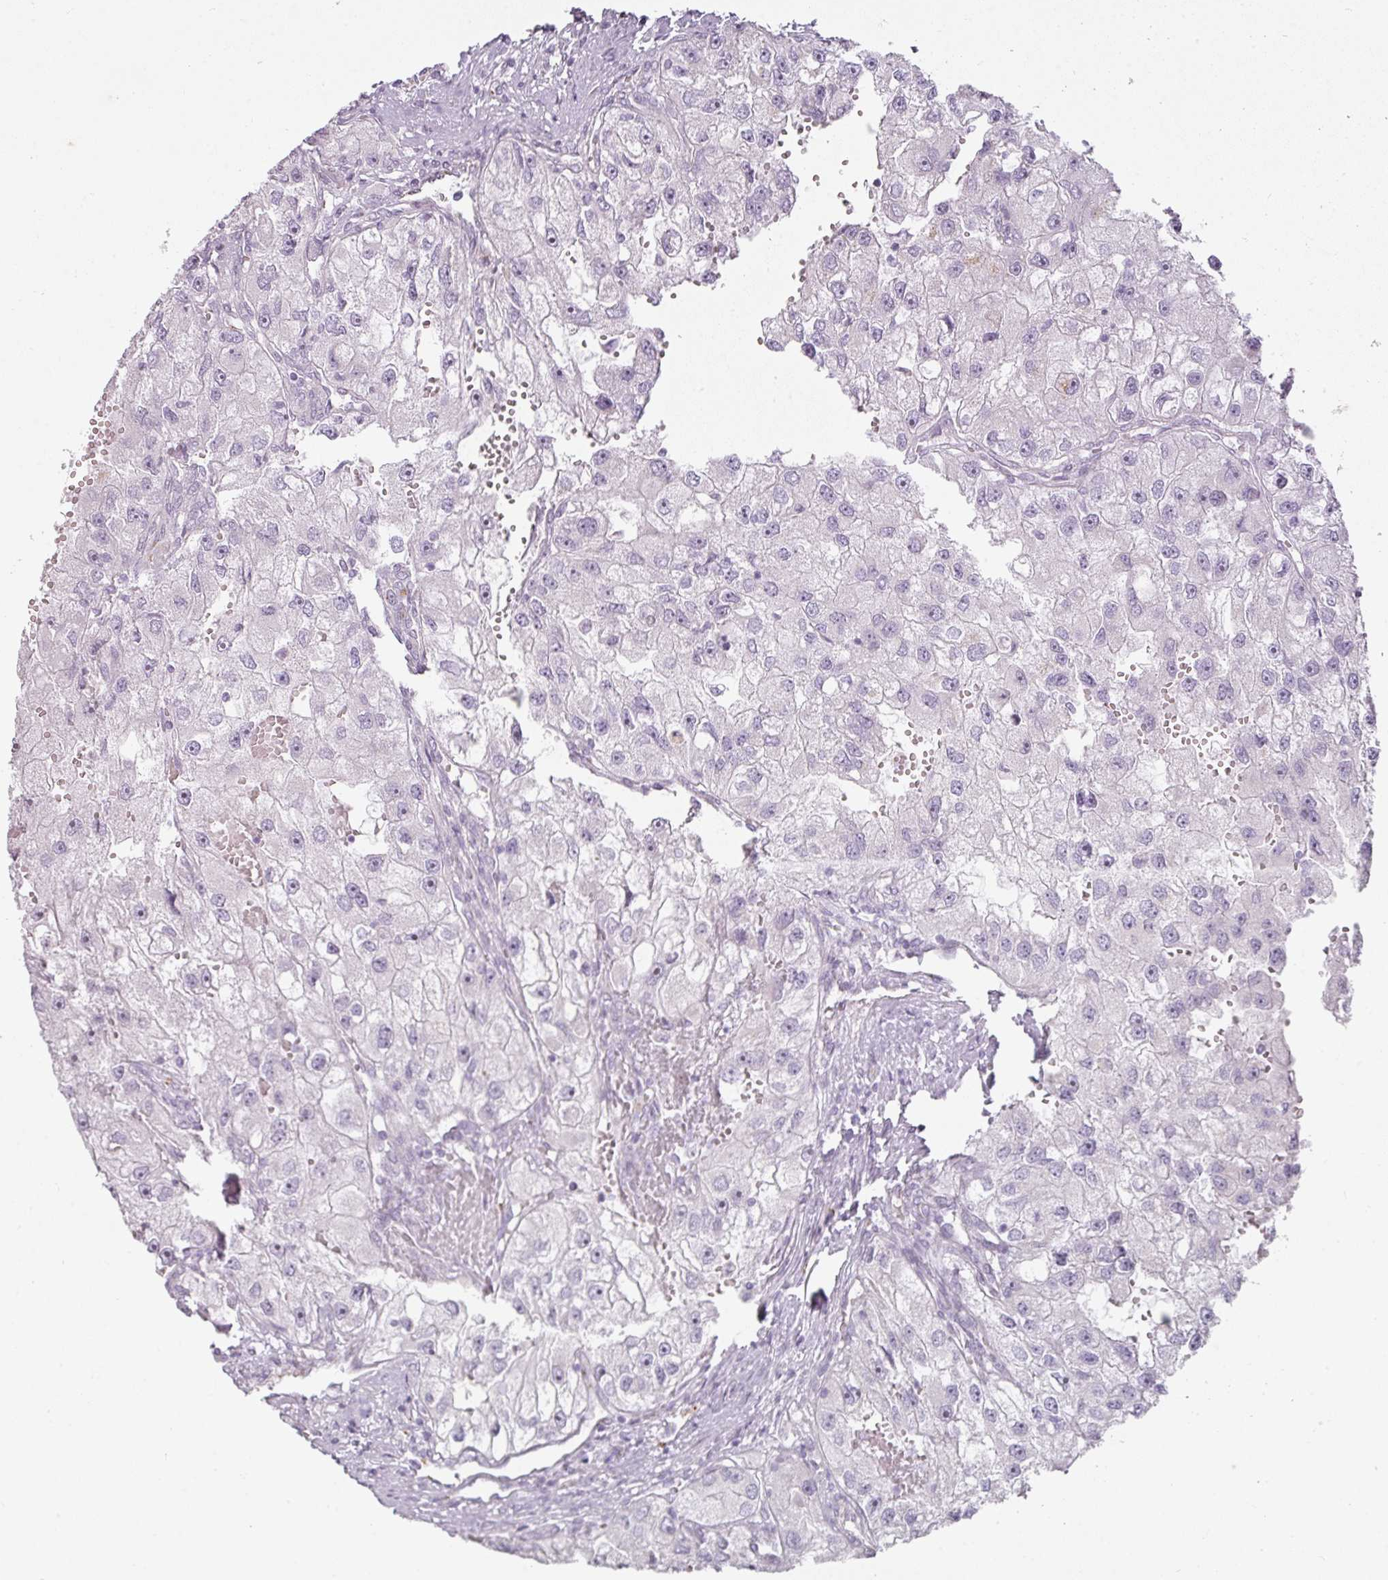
{"staining": {"intensity": "negative", "quantity": "none", "location": "none"}, "tissue": "renal cancer", "cell_type": "Tumor cells", "image_type": "cancer", "snomed": [{"axis": "morphology", "description": "Adenocarcinoma, NOS"}, {"axis": "topography", "description": "Kidney"}], "caption": "IHC of human renal cancer (adenocarcinoma) shows no staining in tumor cells.", "gene": "ATP8B2", "patient": {"sex": "male", "age": 63}}